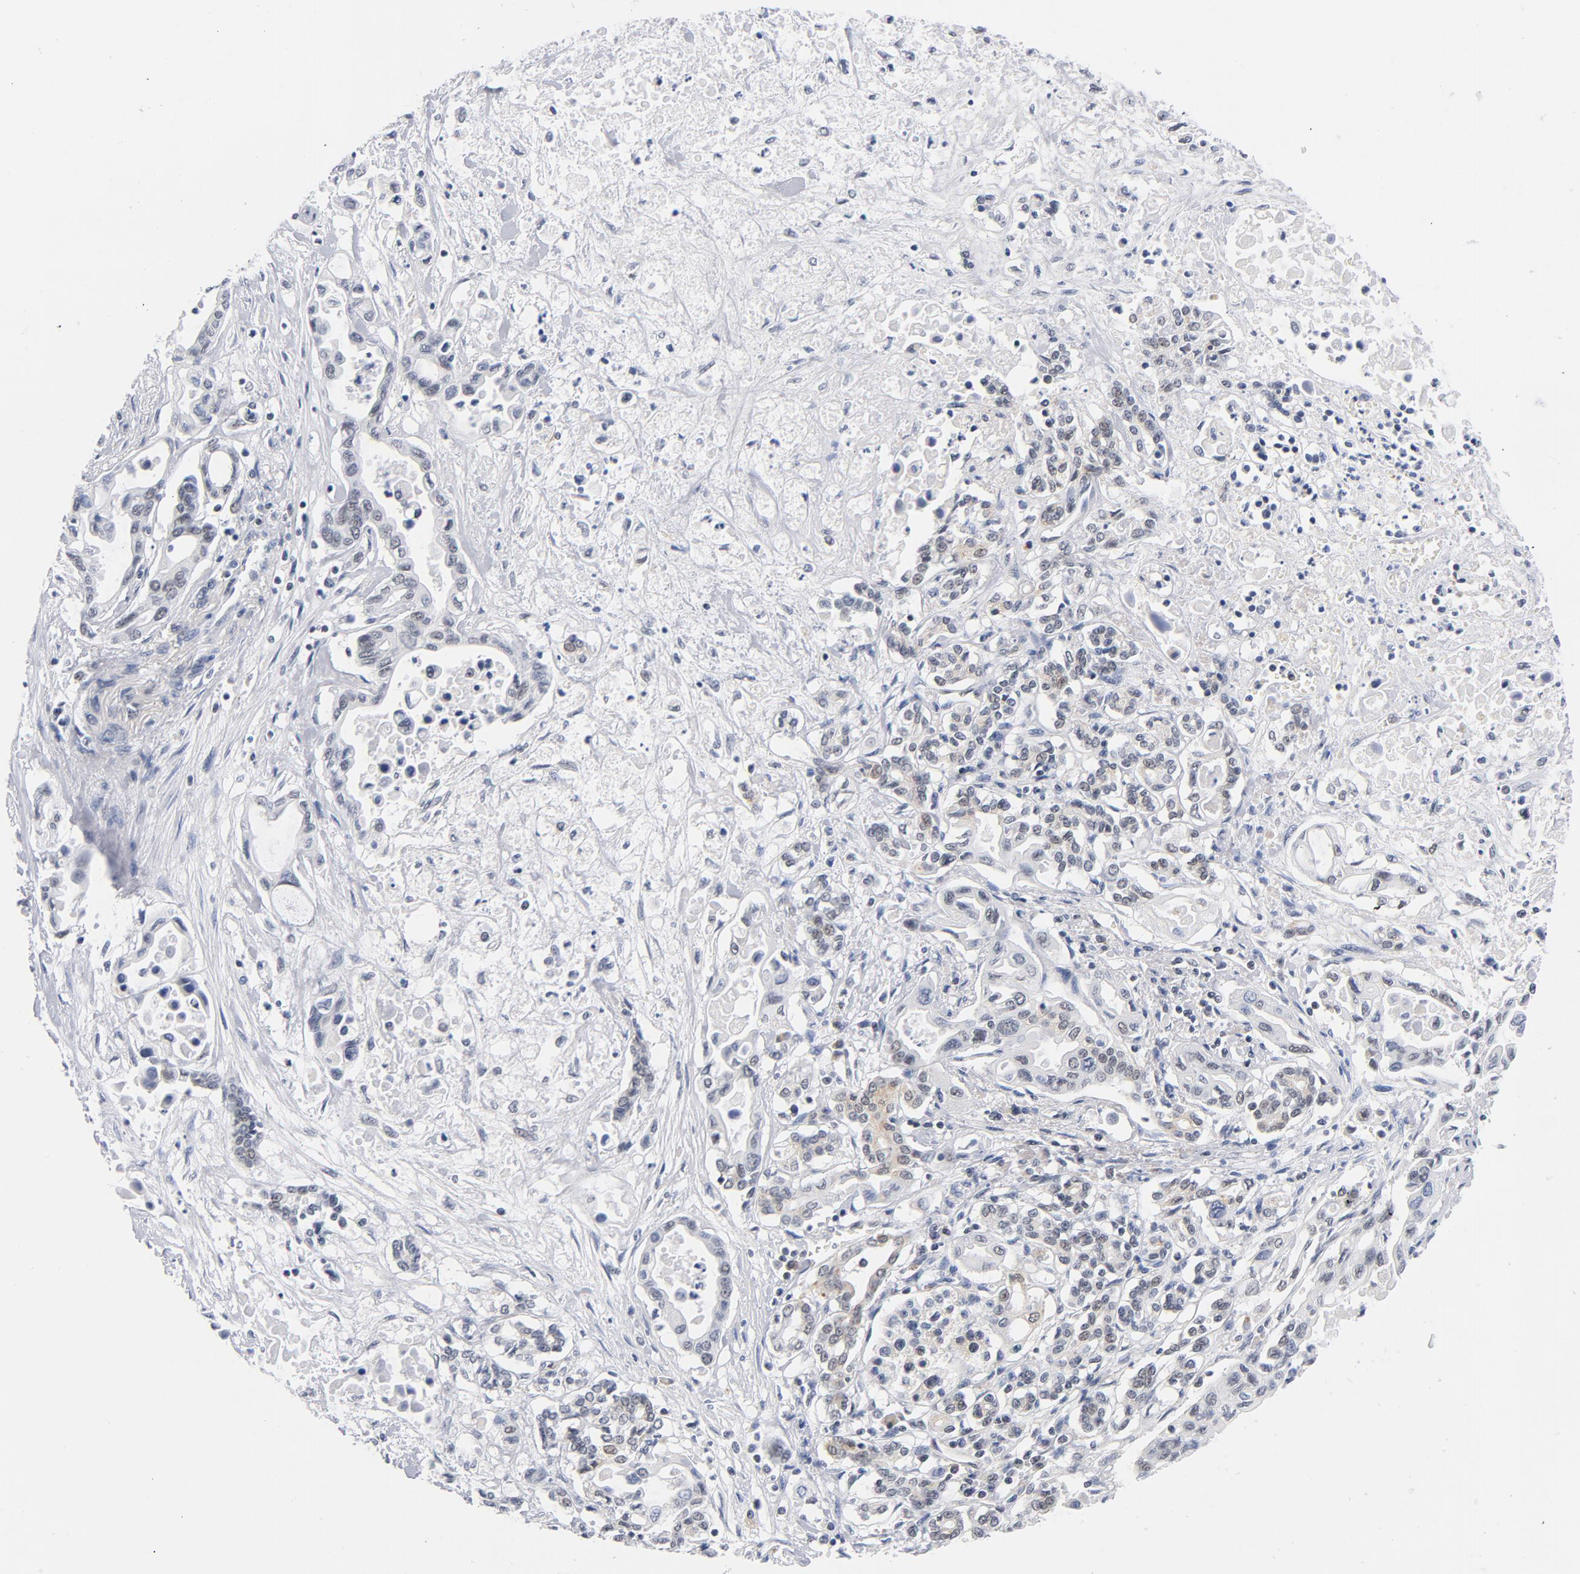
{"staining": {"intensity": "weak", "quantity": "25%-75%", "location": "cytoplasmic/membranous"}, "tissue": "pancreatic cancer", "cell_type": "Tumor cells", "image_type": "cancer", "snomed": [{"axis": "morphology", "description": "Adenocarcinoma, NOS"}, {"axis": "topography", "description": "Pancreas"}], "caption": "Immunohistochemistry (IHC) (DAB) staining of human pancreatic cancer reveals weak cytoplasmic/membranous protein expression in about 25%-75% of tumor cells.", "gene": "BAP1", "patient": {"sex": "female", "age": 57}}